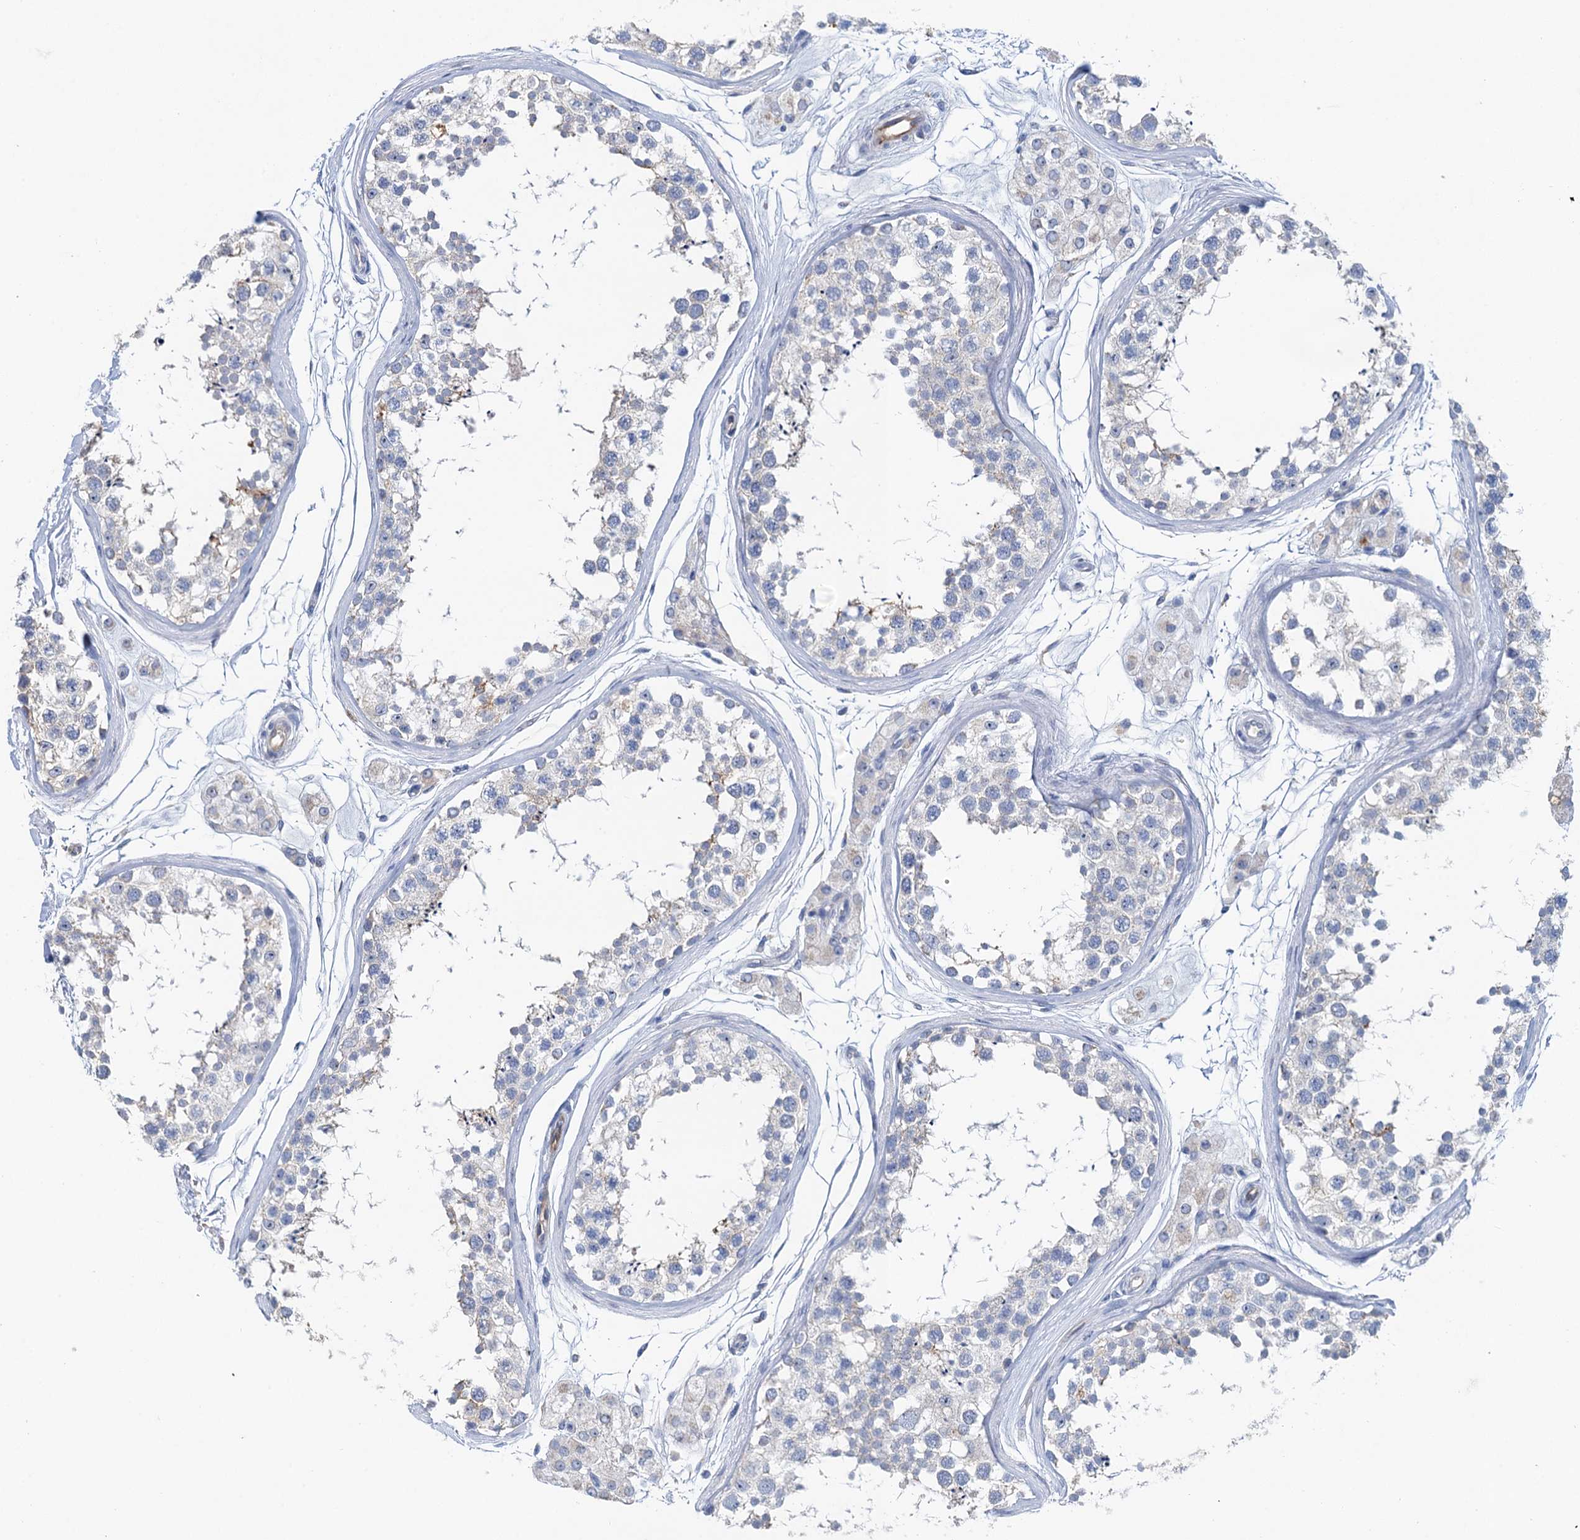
{"staining": {"intensity": "negative", "quantity": "none", "location": "none"}, "tissue": "testis", "cell_type": "Cells in seminiferous ducts", "image_type": "normal", "snomed": [{"axis": "morphology", "description": "Normal tissue, NOS"}, {"axis": "topography", "description": "Testis"}], "caption": "IHC photomicrograph of unremarkable testis: testis stained with DAB demonstrates no significant protein positivity in cells in seminiferous ducts. (Brightfield microscopy of DAB immunohistochemistry (IHC) at high magnification).", "gene": "PLLP", "patient": {"sex": "male", "age": 56}}